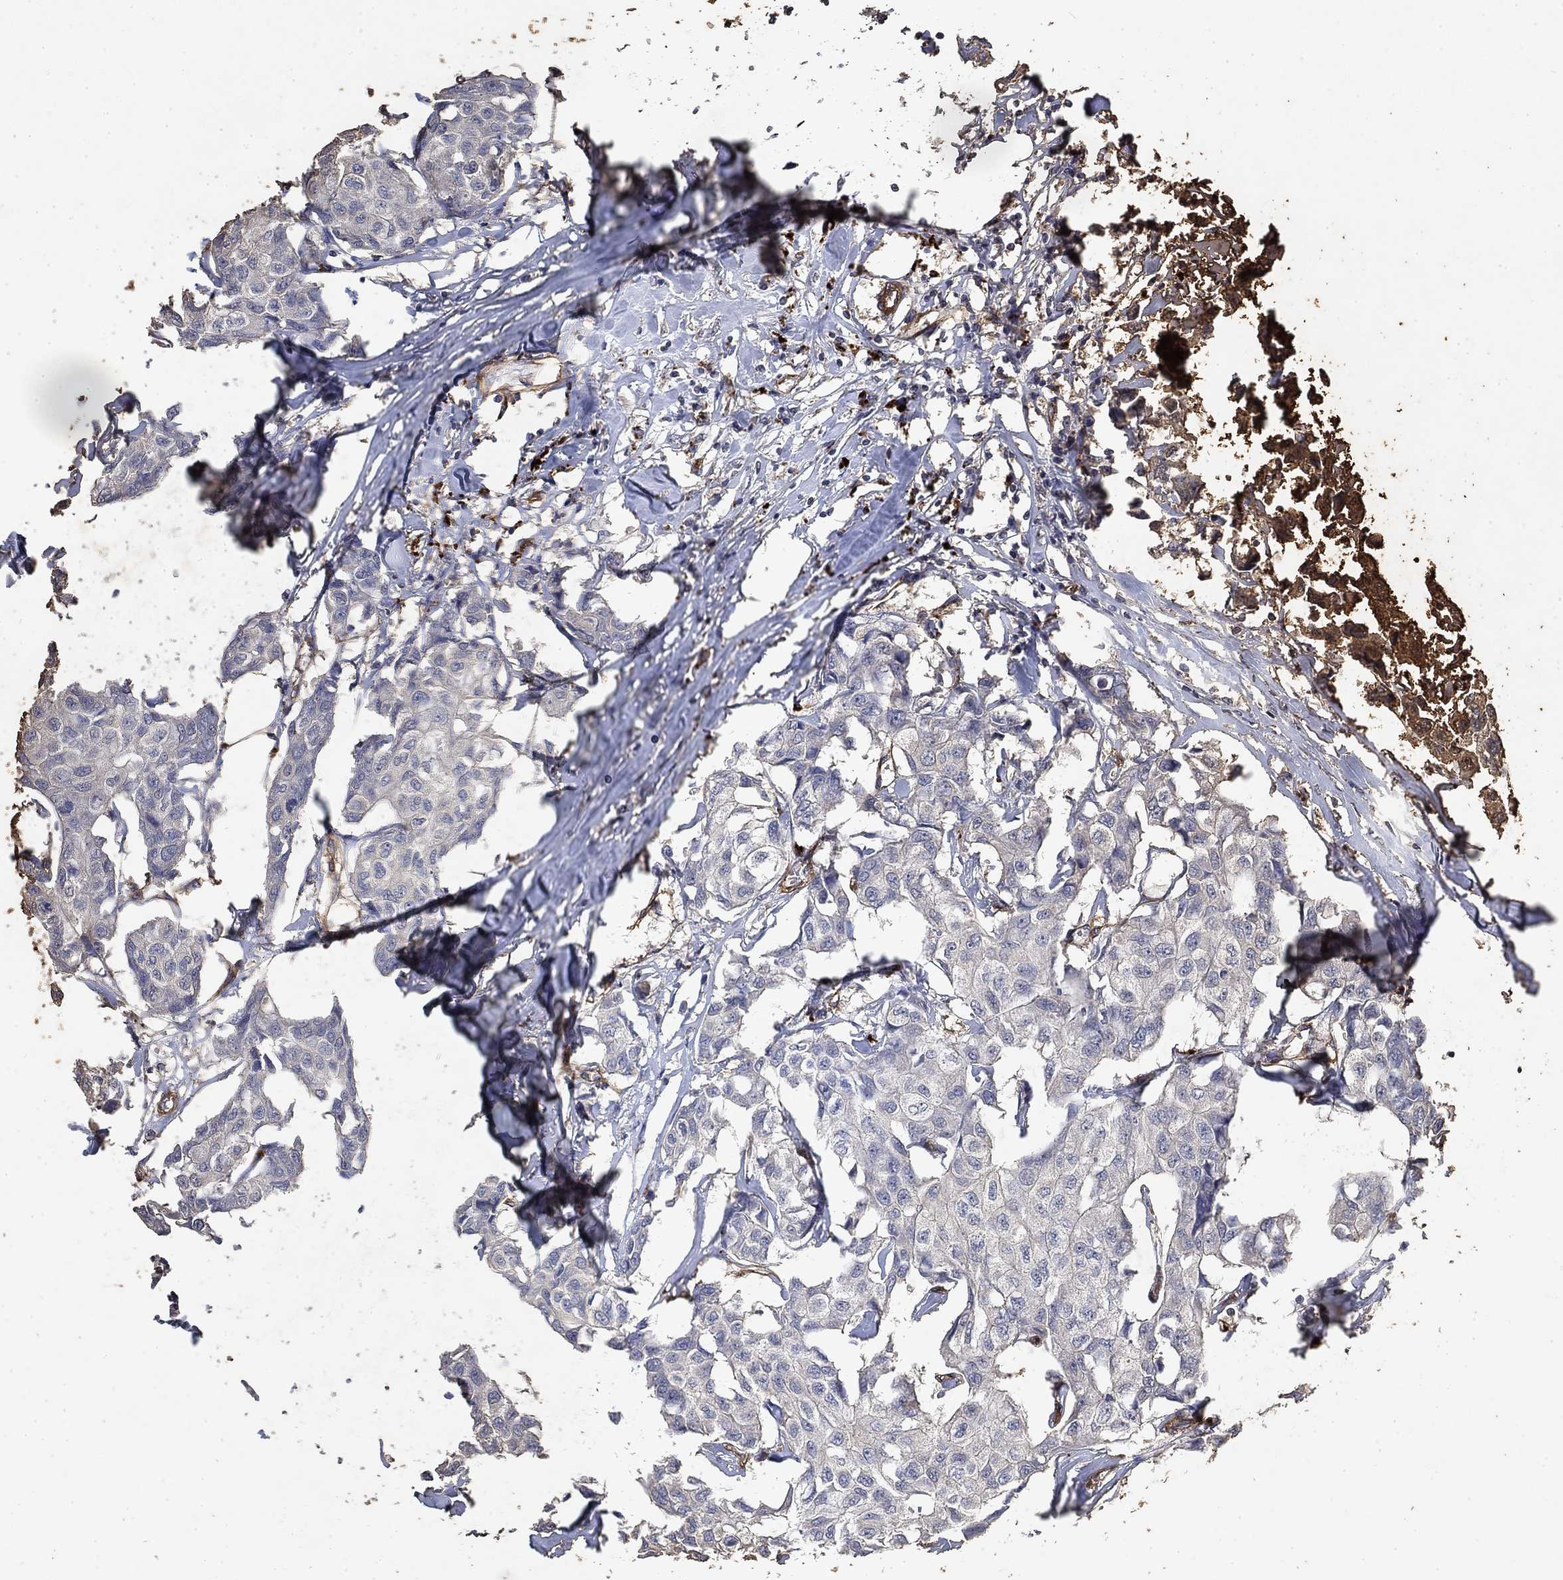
{"staining": {"intensity": "negative", "quantity": "none", "location": "none"}, "tissue": "breast cancer", "cell_type": "Tumor cells", "image_type": "cancer", "snomed": [{"axis": "morphology", "description": "Duct carcinoma"}, {"axis": "topography", "description": "Breast"}], "caption": "Tumor cells show no significant expression in breast invasive ductal carcinoma.", "gene": "COL4A2", "patient": {"sex": "female", "age": 80}}